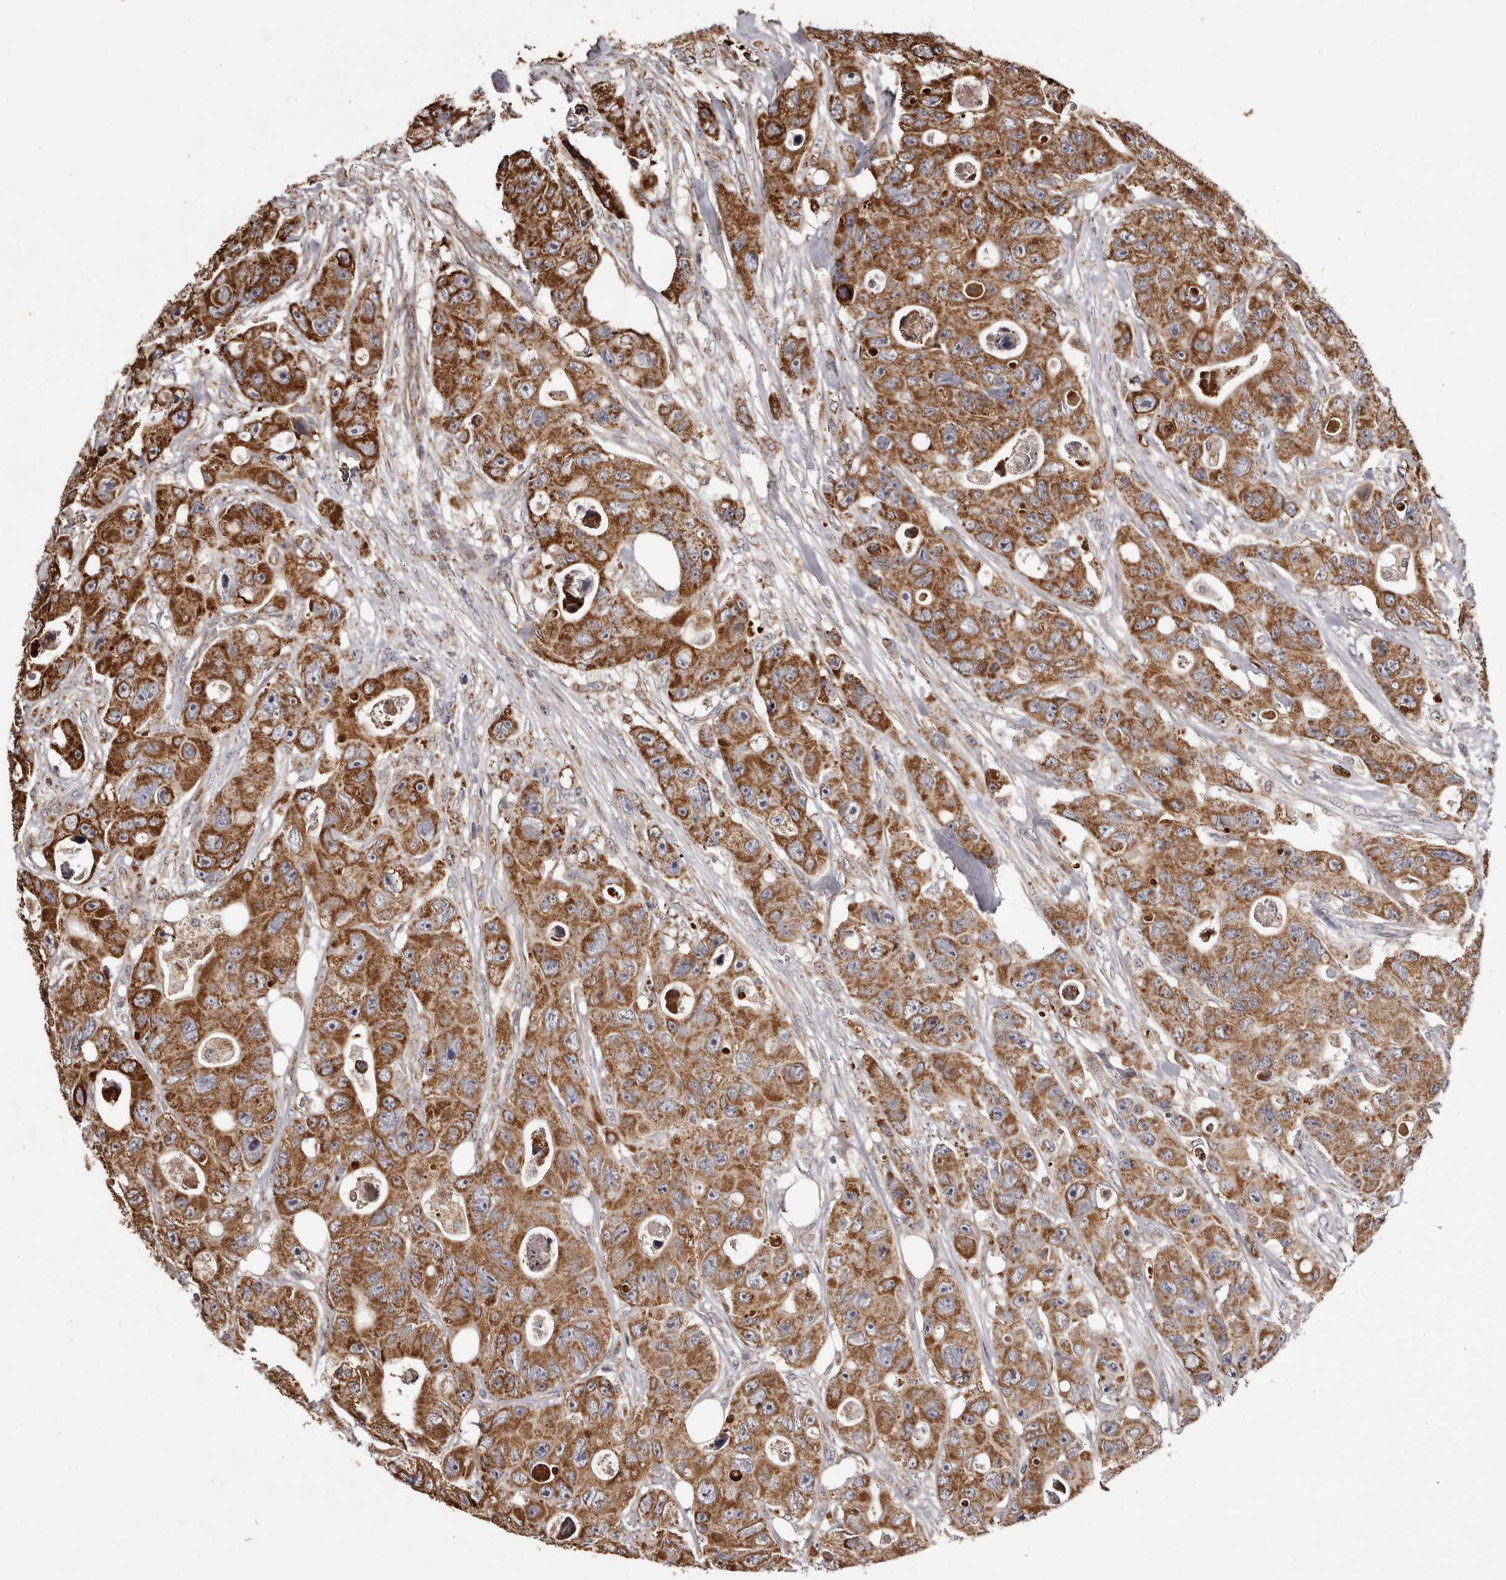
{"staining": {"intensity": "strong", "quantity": ">75%", "location": "cytoplasmic/membranous"}, "tissue": "colorectal cancer", "cell_type": "Tumor cells", "image_type": "cancer", "snomed": [{"axis": "morphology", "description": "Adenocarcinoma, NOS"}, {"axis": "topography", "description": "Colon"}], "caption": "Protein staining of adenocarcinoma (colorectal) tissue exhibits strong cytoplasmic/membranous positivity in about >75% of tumor cells.", "gene": "CPLANE2", "patient": {"sex": "female", "age": 46}}